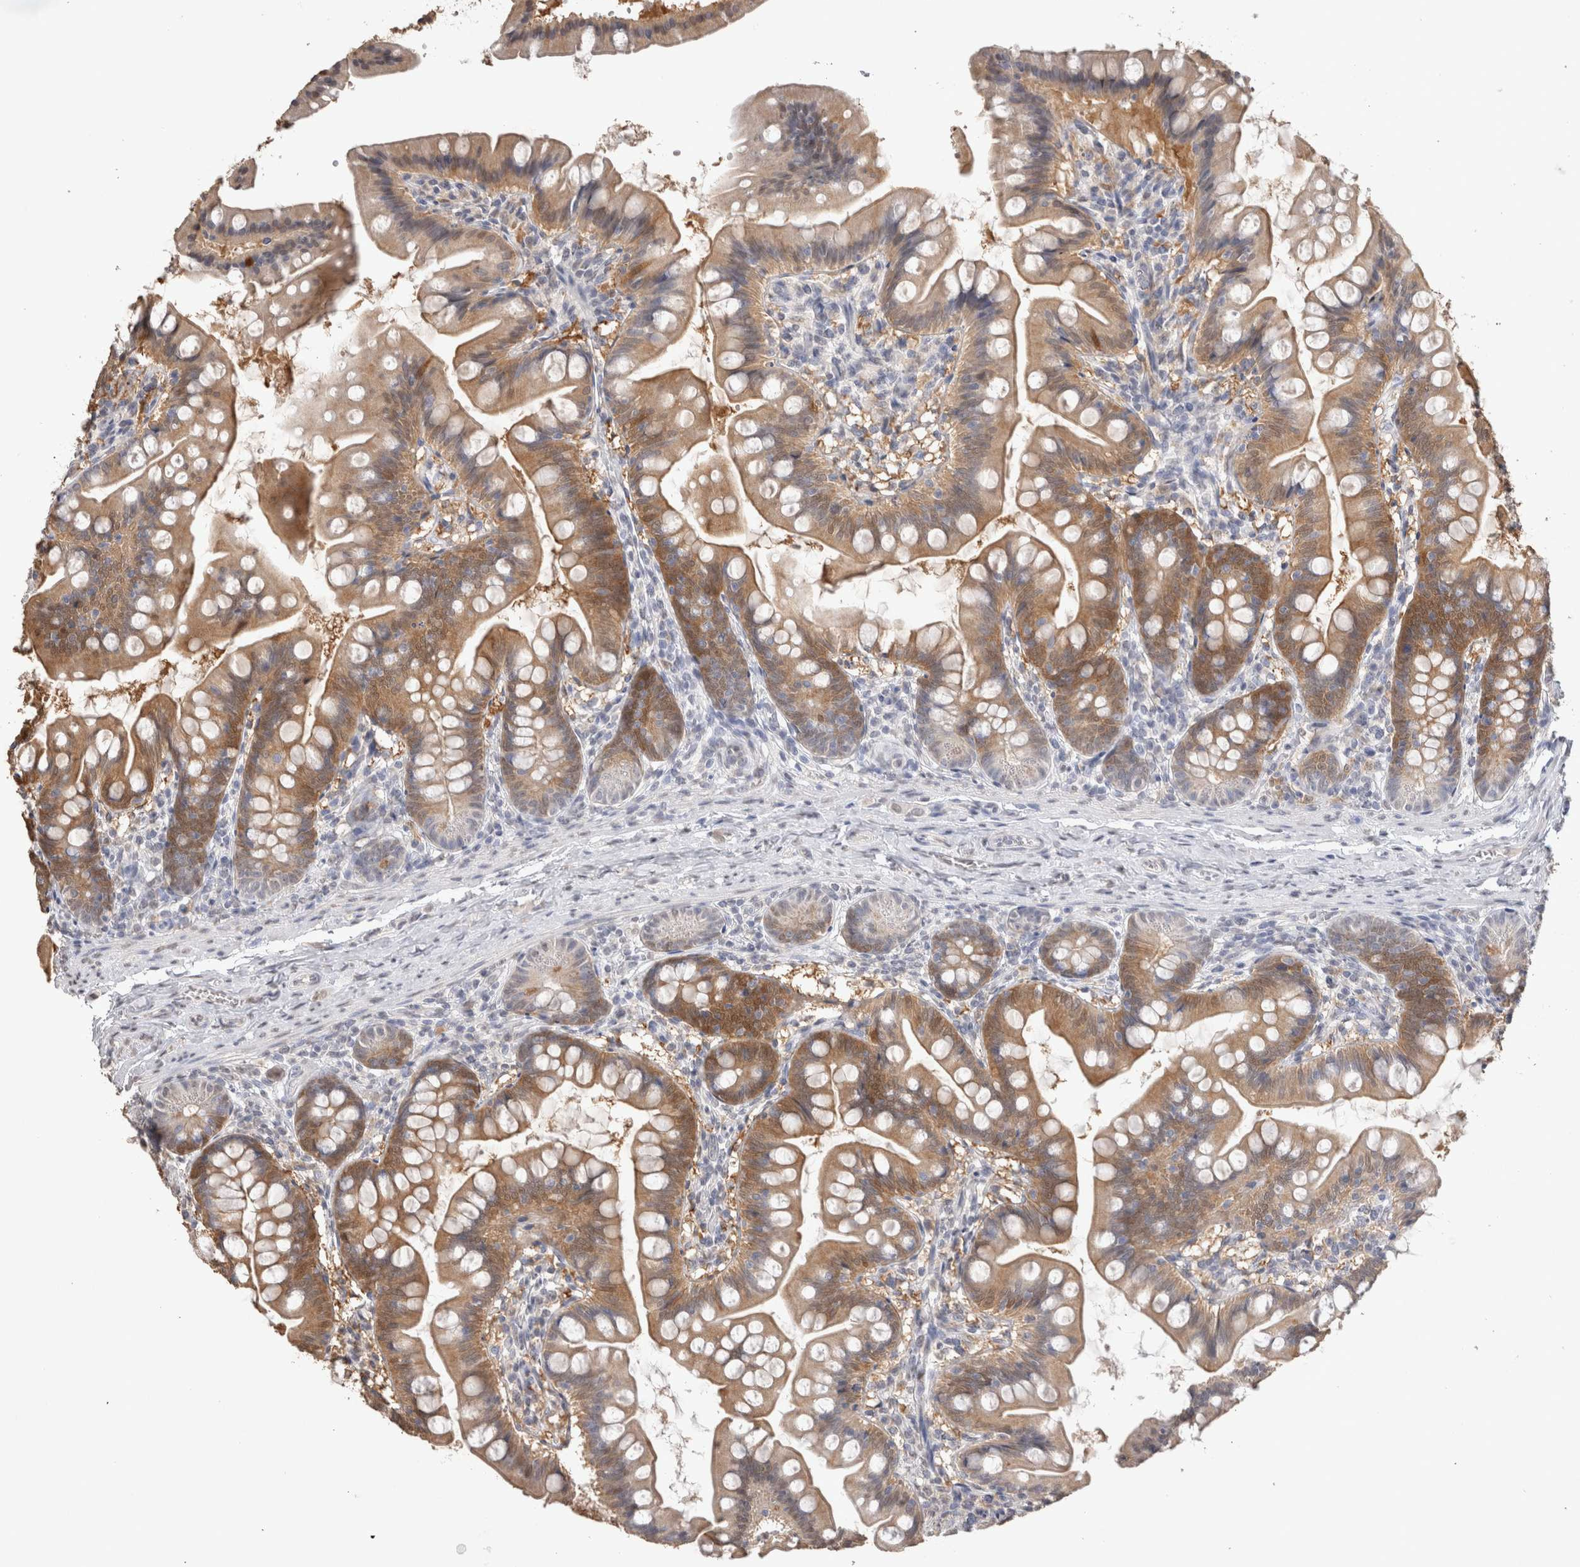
{"staining": {"intensity": "moderate", "quantity": ">75%", "location": "cytoplasmic/membranous"}, "tissue": "small intestine", "cell_type": "Glandular cells", "image_type": "normal", "snomed": [{"axis": "morphology", "description": "Normal tissue, NOS"}, {"axis": "topography", "description": "Small intestine"}], "caption": "Immunohistochemical staining of benign small intestine demonstrates medium levels of moderate cytoplasmic/membranous positivity in approximately >75% of glandular cells.", "gene": "LGALS2", "patient": {"sex": "male", "age": 7}}